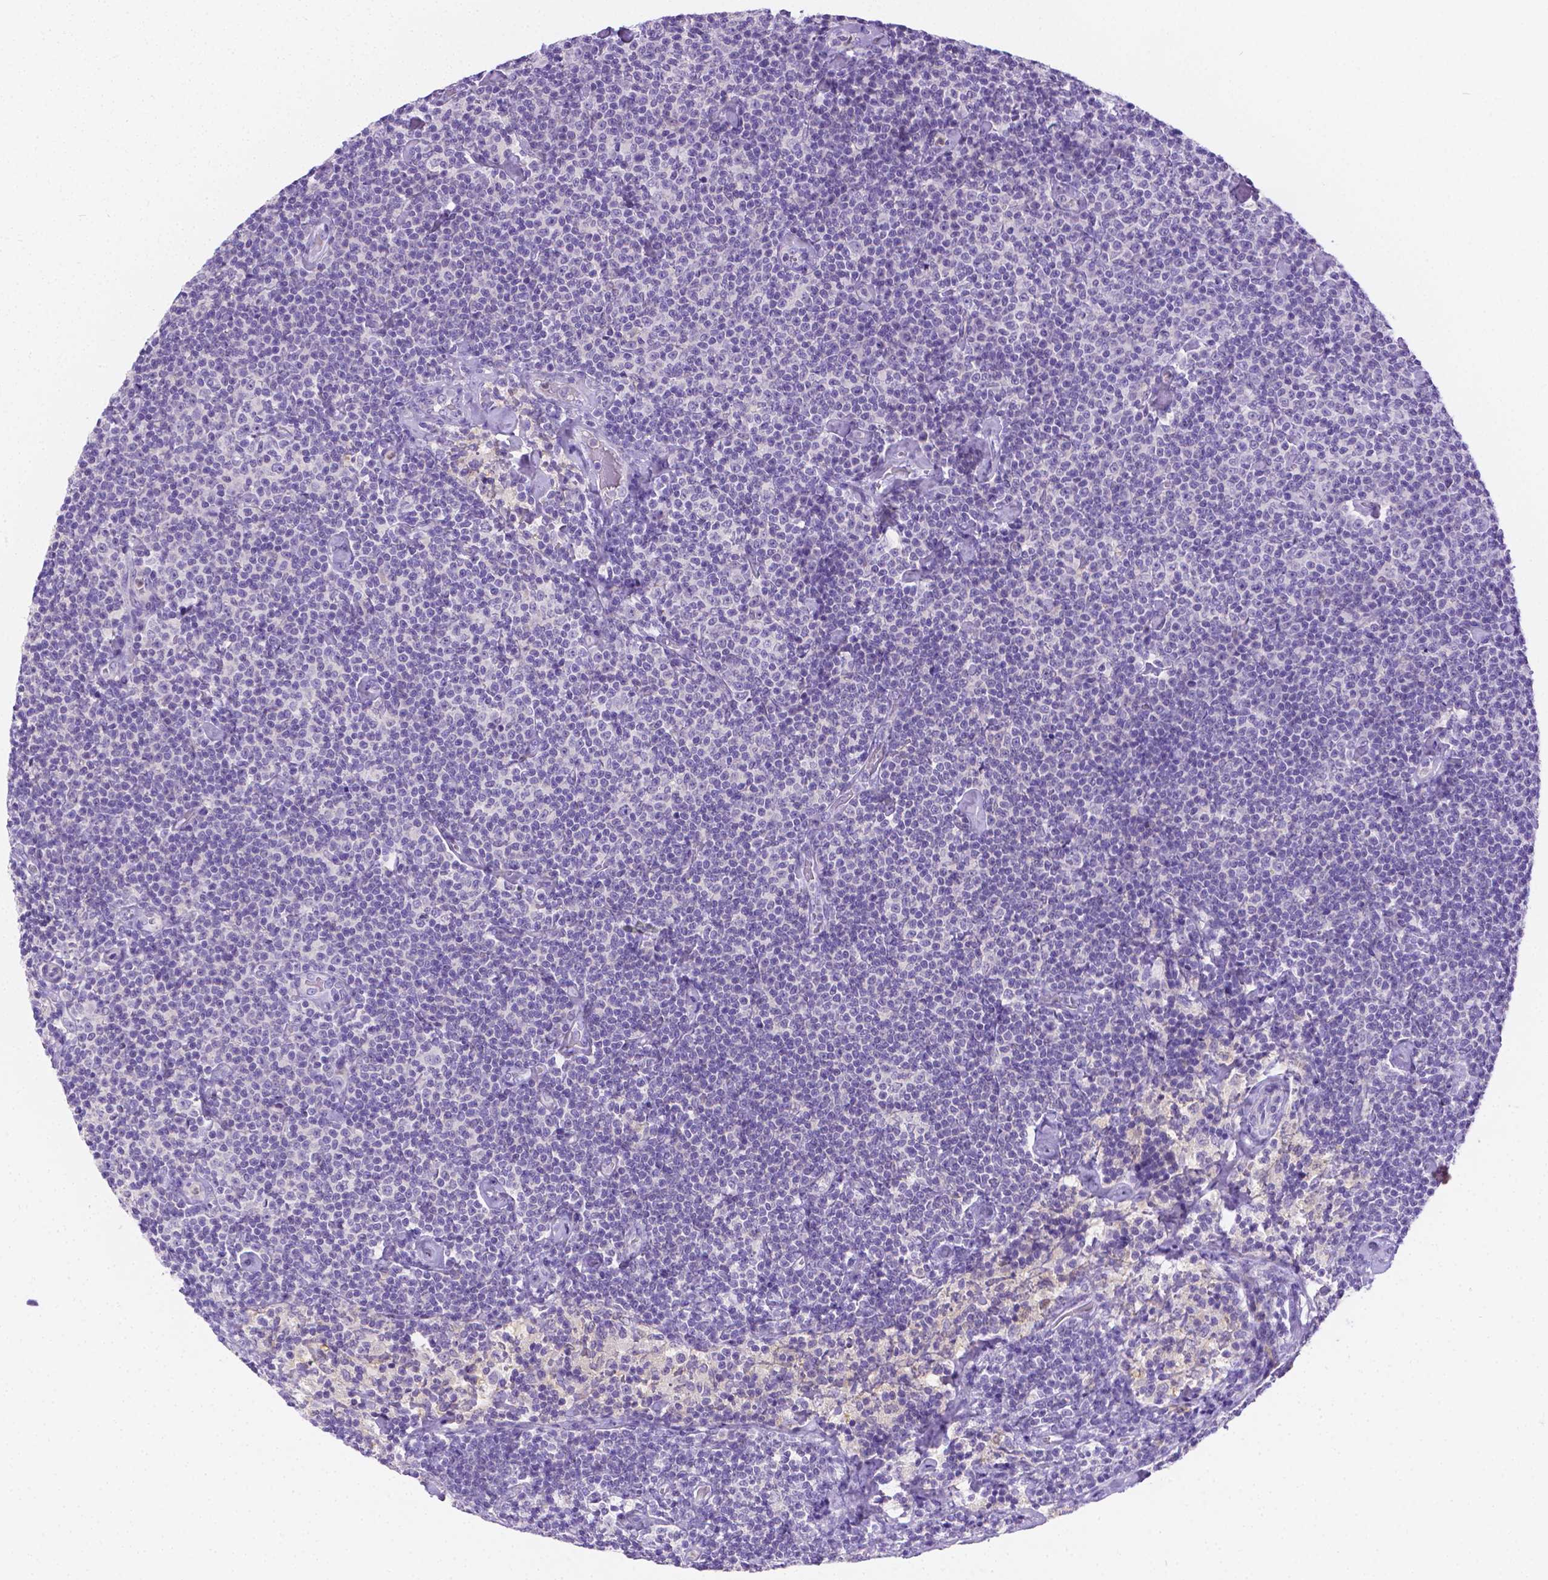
{"staining": {"intensity": "negative", "quantity": "none", "location": "none"}, "tissue": "lymphoma", "cell_type": "Tumor cells", "image_type": "cancer", "snomed": [{"axis": "morphology", "description": "Malignant lymphoma, non-Hodgkin's type, Low grade"}, {"axis": "topography", "description": "Lymph node"}], "caption": "Image shows no significant protein staining in tumor cells of malignant lymphoma, non-Hodgkin's type (low-grade).", "gene": "NXPH2", "patient": {"sex": "male", "age": 81}}